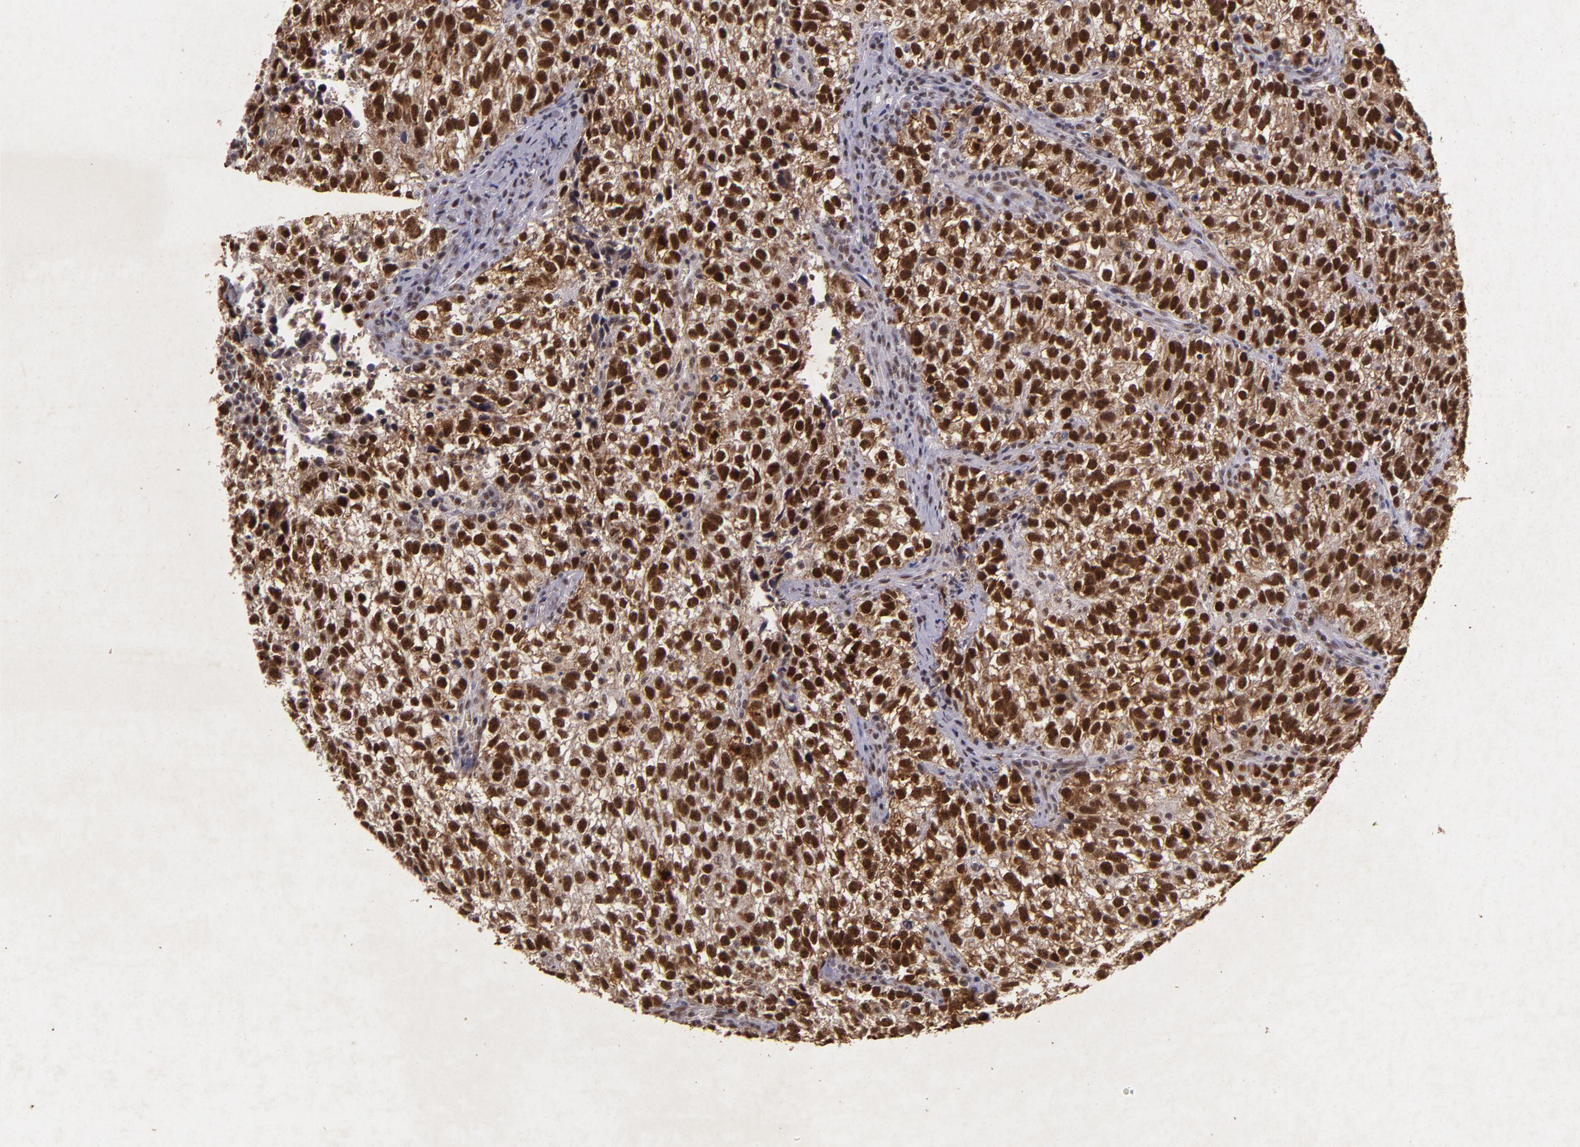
{"staining": {"intensity": "strong", "quantity": ">75%", "location": "nuclear"}, "tissue": "testis cancer", "cell_type": "Tumor cells", "image_type": "cancer", "snomed": [{"axis": "morphology", "description": "Seminoma, NOS"}, {"axis": "topography", "description": "Testis"}], "caption": "Immunohistochemical staining of testis seminoma shows high levels of strong nuclear staining in approximately >75% of tumor cells.", "gene": "CBX3", "patient": {"sex": "male", "age": 38}}